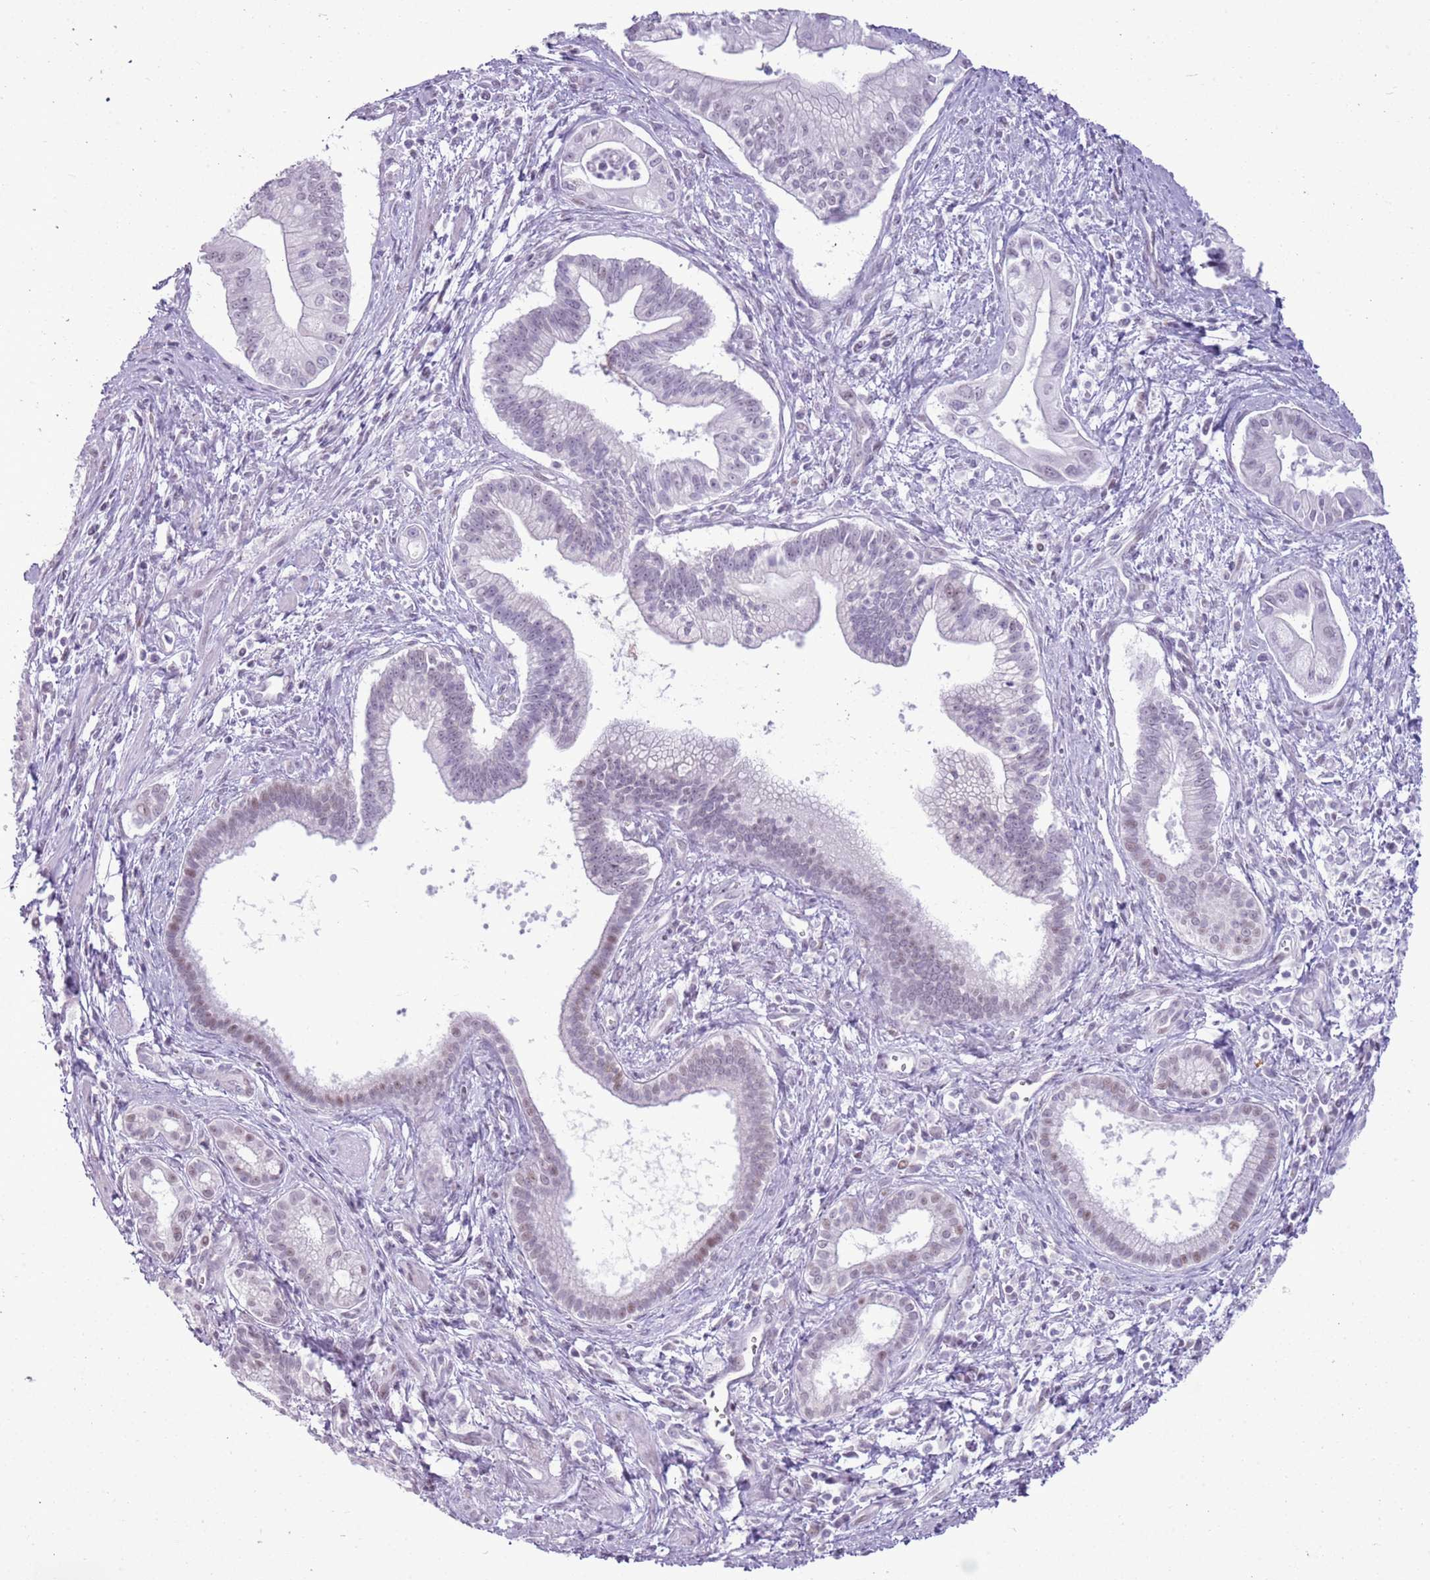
{"staining": {"intensity": "negative", "quantity": "none", "location": "none"}, "tissue": "pancreatic cancer", "cell_type": "Tumor cells", "image_type": "cancer", "snomed": [{"axis": "morphology", "description": "Adenocarcinoma, NOS"}, {"axis": "topography", "description": "Pancreas"}], "caption": "Immunohistochemistry photomicrograph of human pancreatic cancer (adenocarcinoma) stained for a protein (brown), which demonstrates no positivity in tumor cells.", "gene": "RPL3L", "patient": {"sex": "male", "age": 78}}